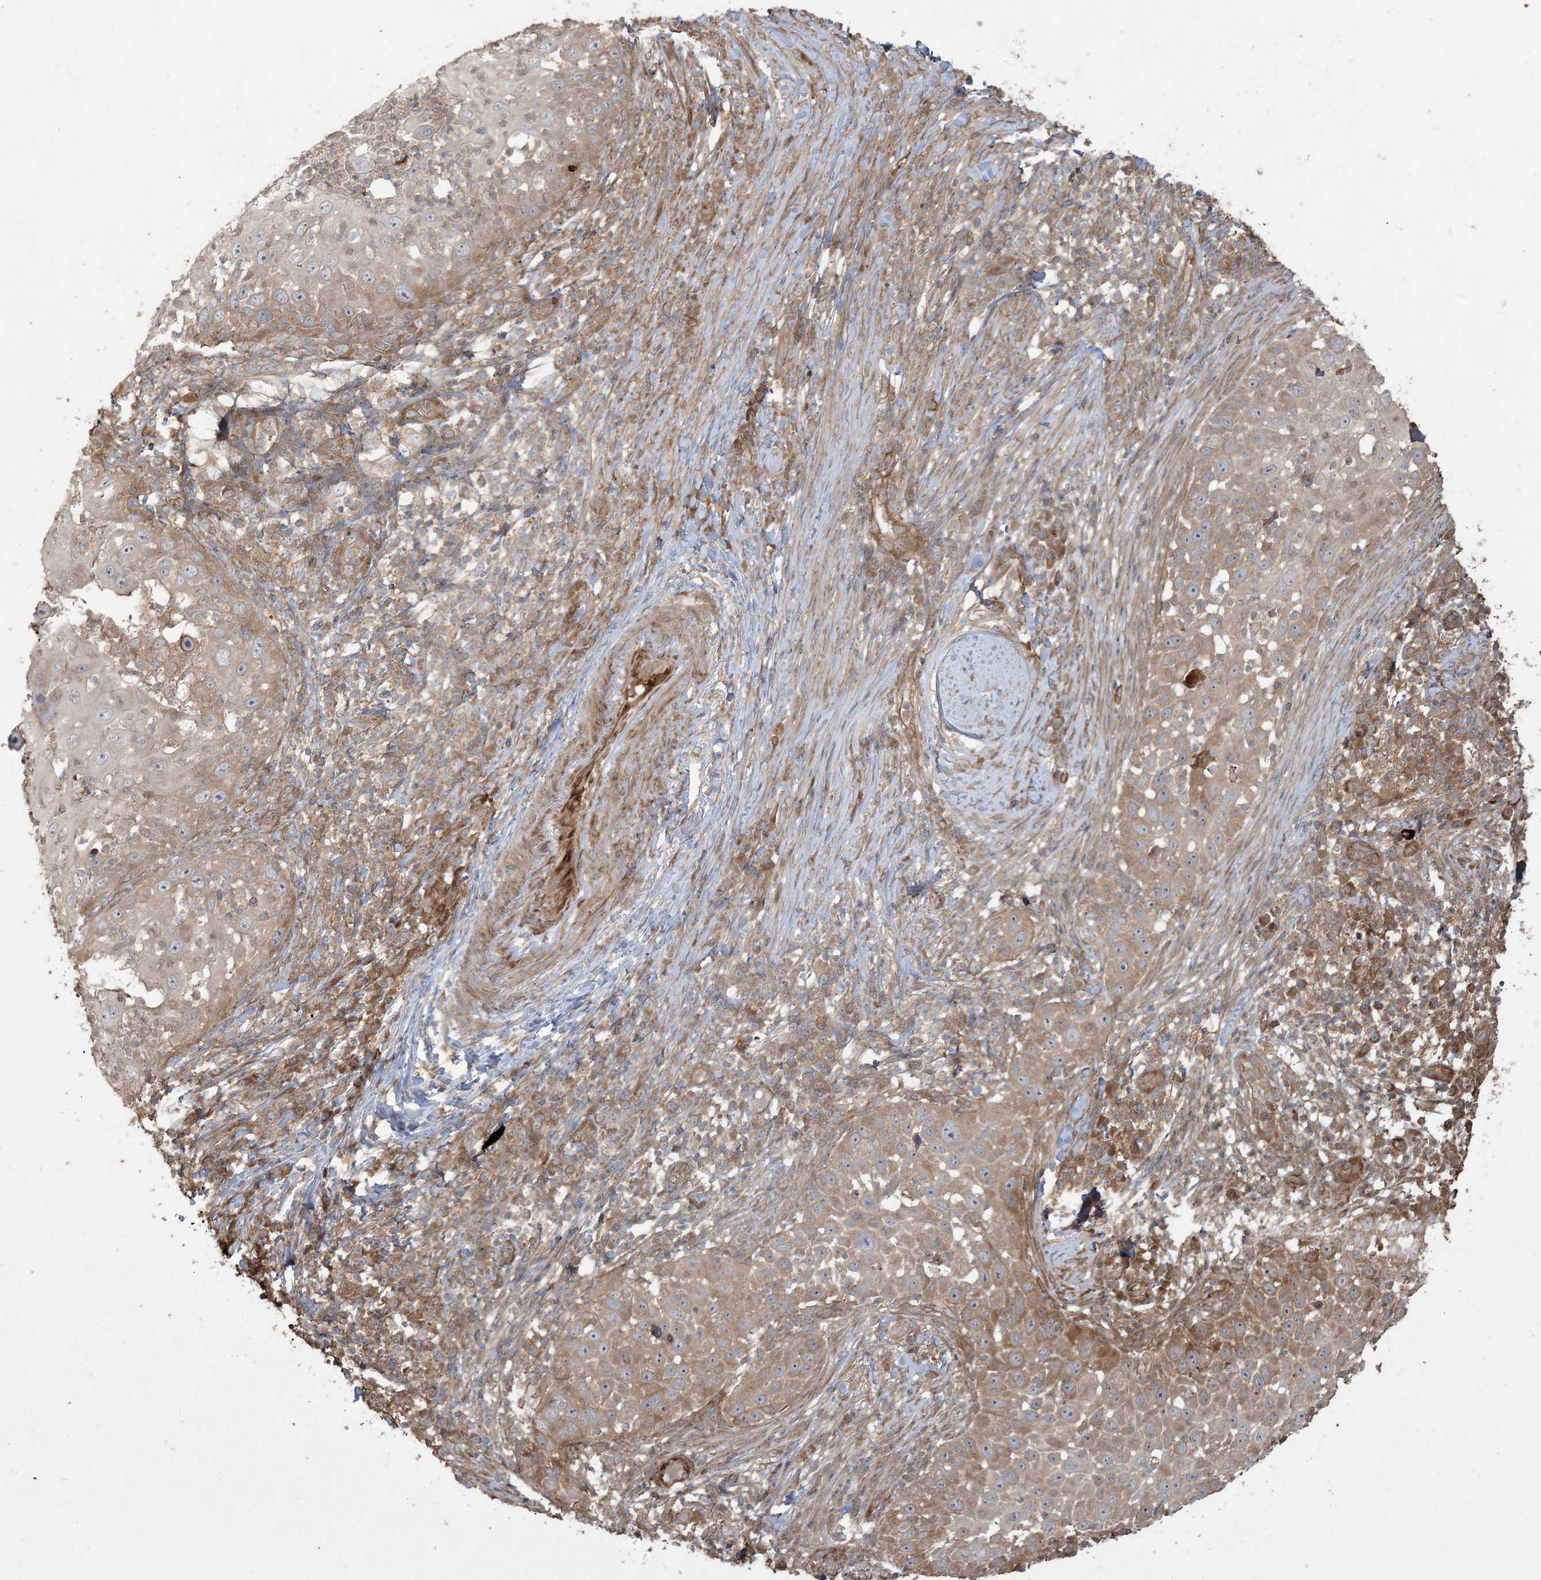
{"staining": {"intensity": "moderate", "quantity": "25%-75%", "location": "cytoplasmic/membranous"}, "tissue": "skin cancer", "cell_type": "Tumor cells", "image_type": "cancer", "snomed": [{"axis": "morphology", "description": "Squamous cell carcinoma, NOS"}, {"axis": "topography", "description": "Skin"}], "caption": "This is a histology image of immunohistochemistry (IHC) staining of skin cancer, which shows moderate positivity in the cytoplasmic/membranous of tumor cells.", "gene": "KLHL18", "patient": {"sex": "female", "age": 44}}